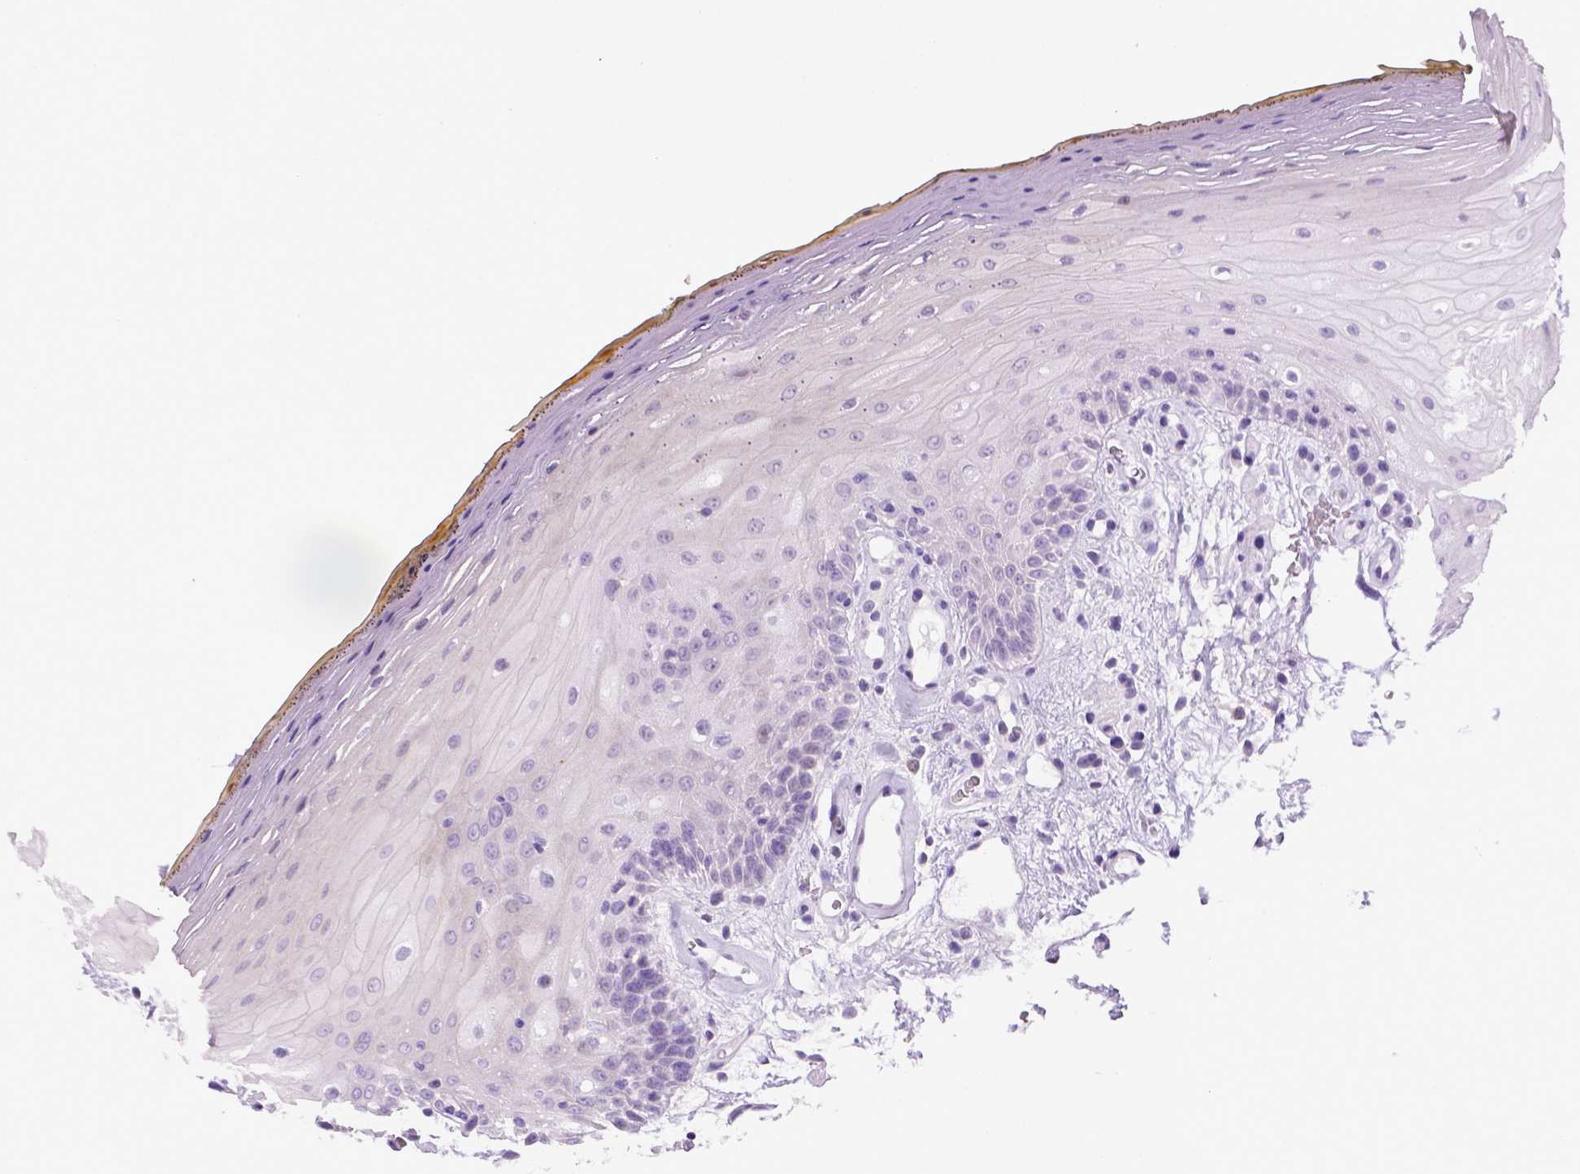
{"staining": {"intensity": "negative", "quantity": "none", "location": "none"}, "tissue": "oral mucosa", "cell_type": "Squamous epithelial cells", "image_type": "normal", "snomed": [{"axis": "morphology", "description": "Normal tissue, NOS"}, {"axis": "morphology", "description": "Squamous cell carcinoma, NOS"}, {"axis": "topography", "description": "Oral tissue"}, {"axis": "topography", "description": "Head-Neck"}], "caption": "Squamous epithelial cells are negative for protein expression in normal human oral mucosa. (Brightfield microscopy of DAB IHC at high magnification).", "gene": "SGCG", "patient": {"sex": "male", "age": 52}}